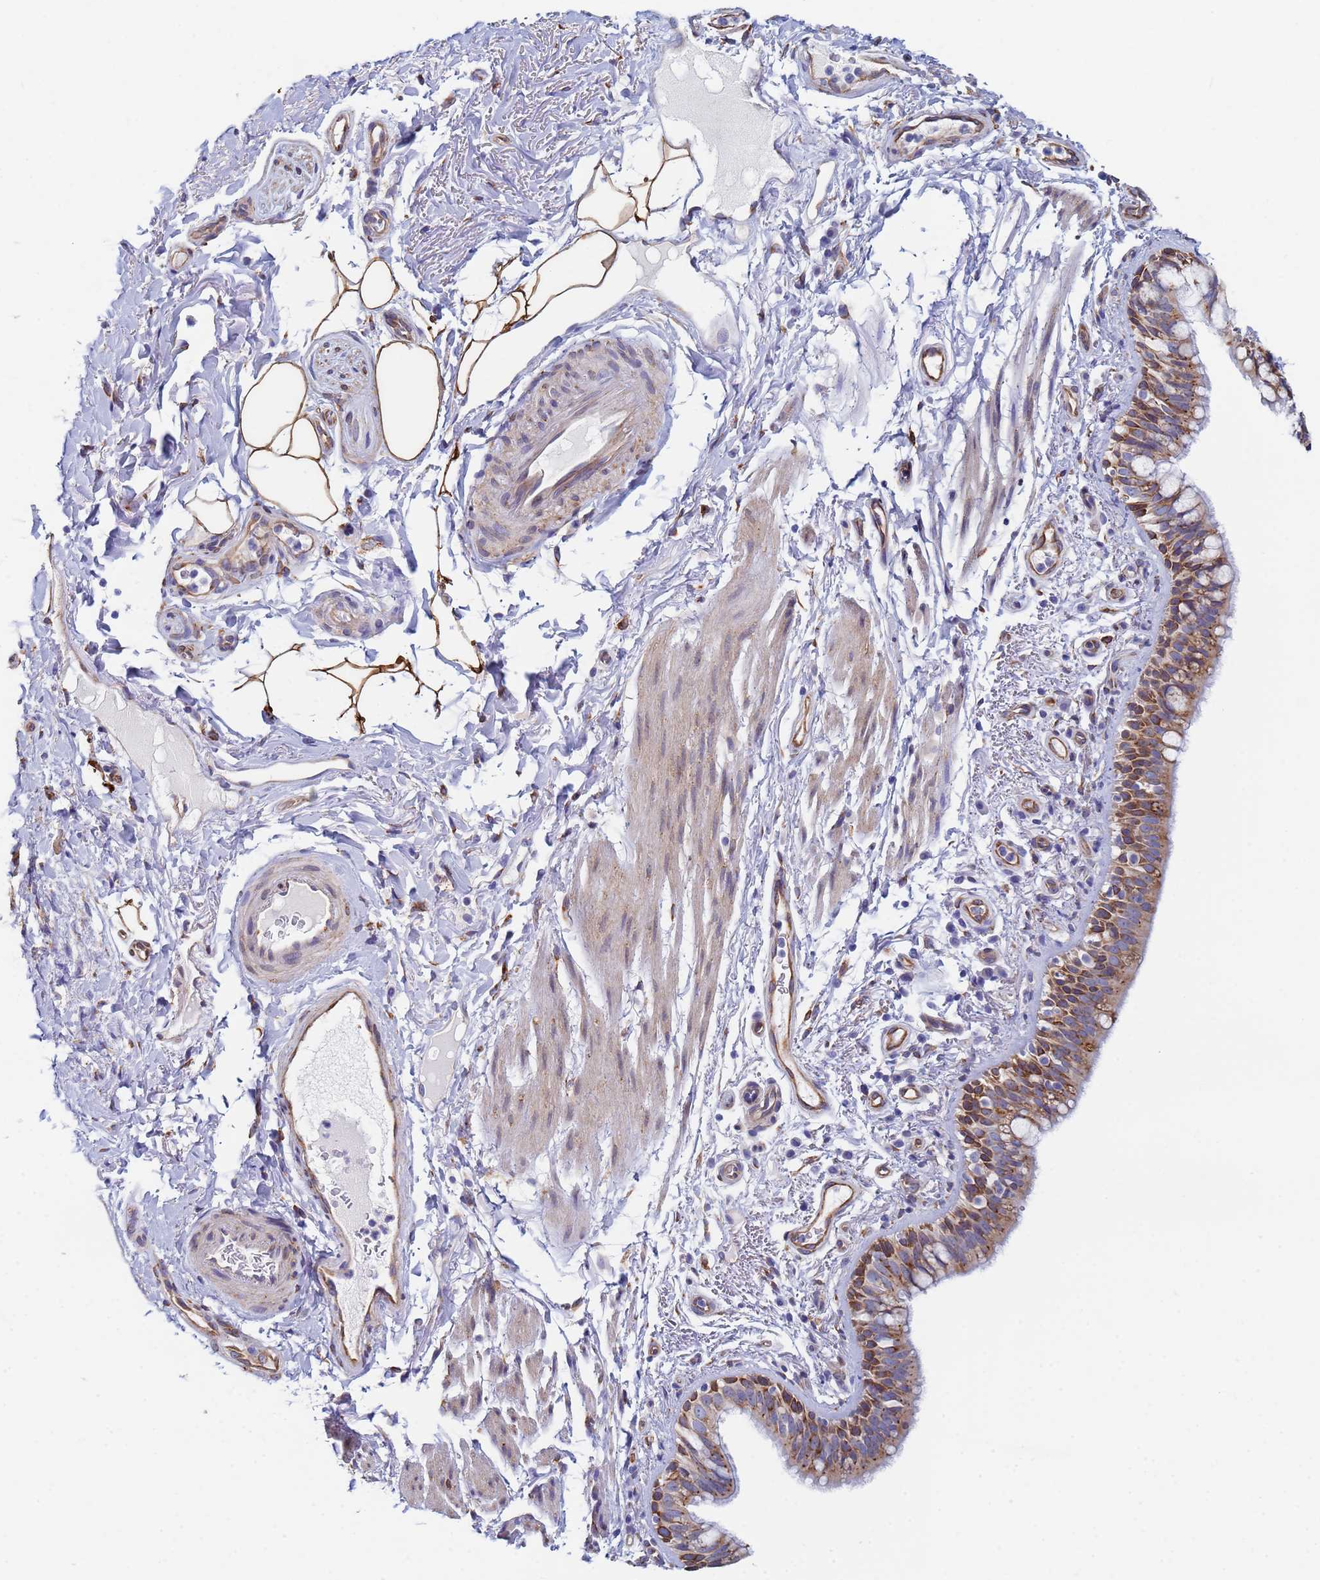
{"staining": {"intensity": "moderate", "quantity": "25%-75%", "location": "cytoplasmic/membranous"}, "tissue": "bronchus", "cell_type": "Respiratory epithelial cells", "image_type": "normal", "snomed": [{"axis": "morphology", "description": "Normal tissue, NOS"}, {"axis": "morphology", "description": "Neoplasm, uncertain whether benign or malignant"}, {"axis": "topography", "description": "Bronchus"}, {"axis": "topography", "description": "Lung"}], "caption": "Immunohistochemistry image of unremarkable human bronchus stained for a protein (brown), which displays medium levels of moderate cytoplasmic/membranous positivity in approximately 25%-75% of respiratory epithelial cells.", "gene": "GDAP2", "patient": {"sex": "male", "age": 55}}